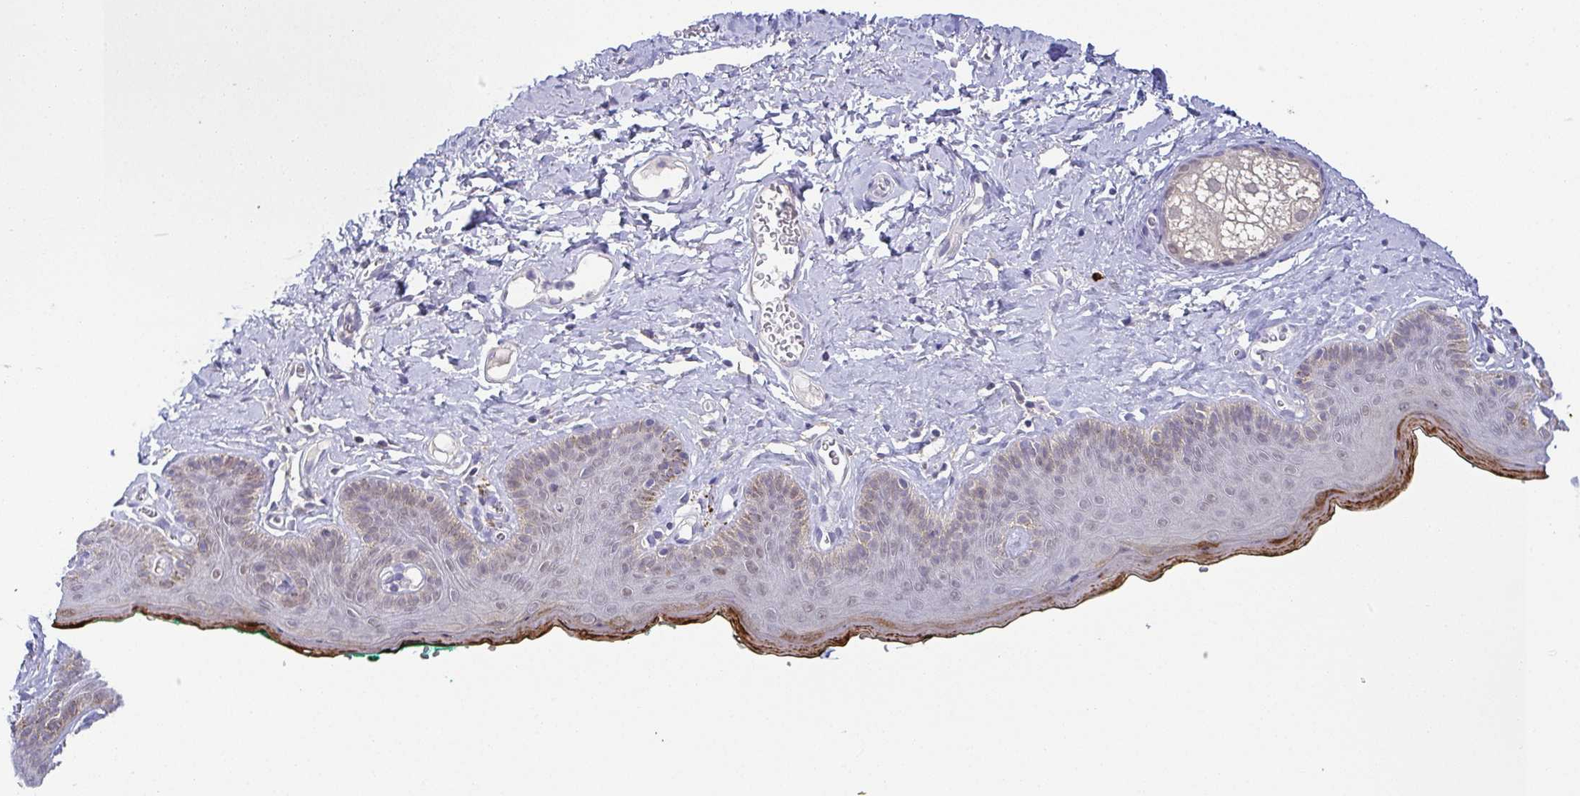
{"staining": {"intensity": "strong", "quantity": "<25%", "location": "cytoplasmic/membranous"}, "tissue": "skin", "cell_type": "Epidermal cells", "image_type": "normal", "snomed": [{"axis": "morphology", "description": "Normal tissue, NOS"}, {"axis": "topography", "description": "Vulva"}, {"axis": "topography", "description": "Peripheral nerve tissue"}], "caption": "High-power microscopy captured an immunohistochemistry (IHC) histopathology image of unremarkable skin, revealing strong cytoplasmic/membranous positivity in about <25% of epidermal cells. The staining is performed using DAB brown chromogen to label protein expression. The nuclei are counter-stained blue using hematoxylin.", "gene": "RNASE7", "patient": {"sex": "female", "age": 66}}